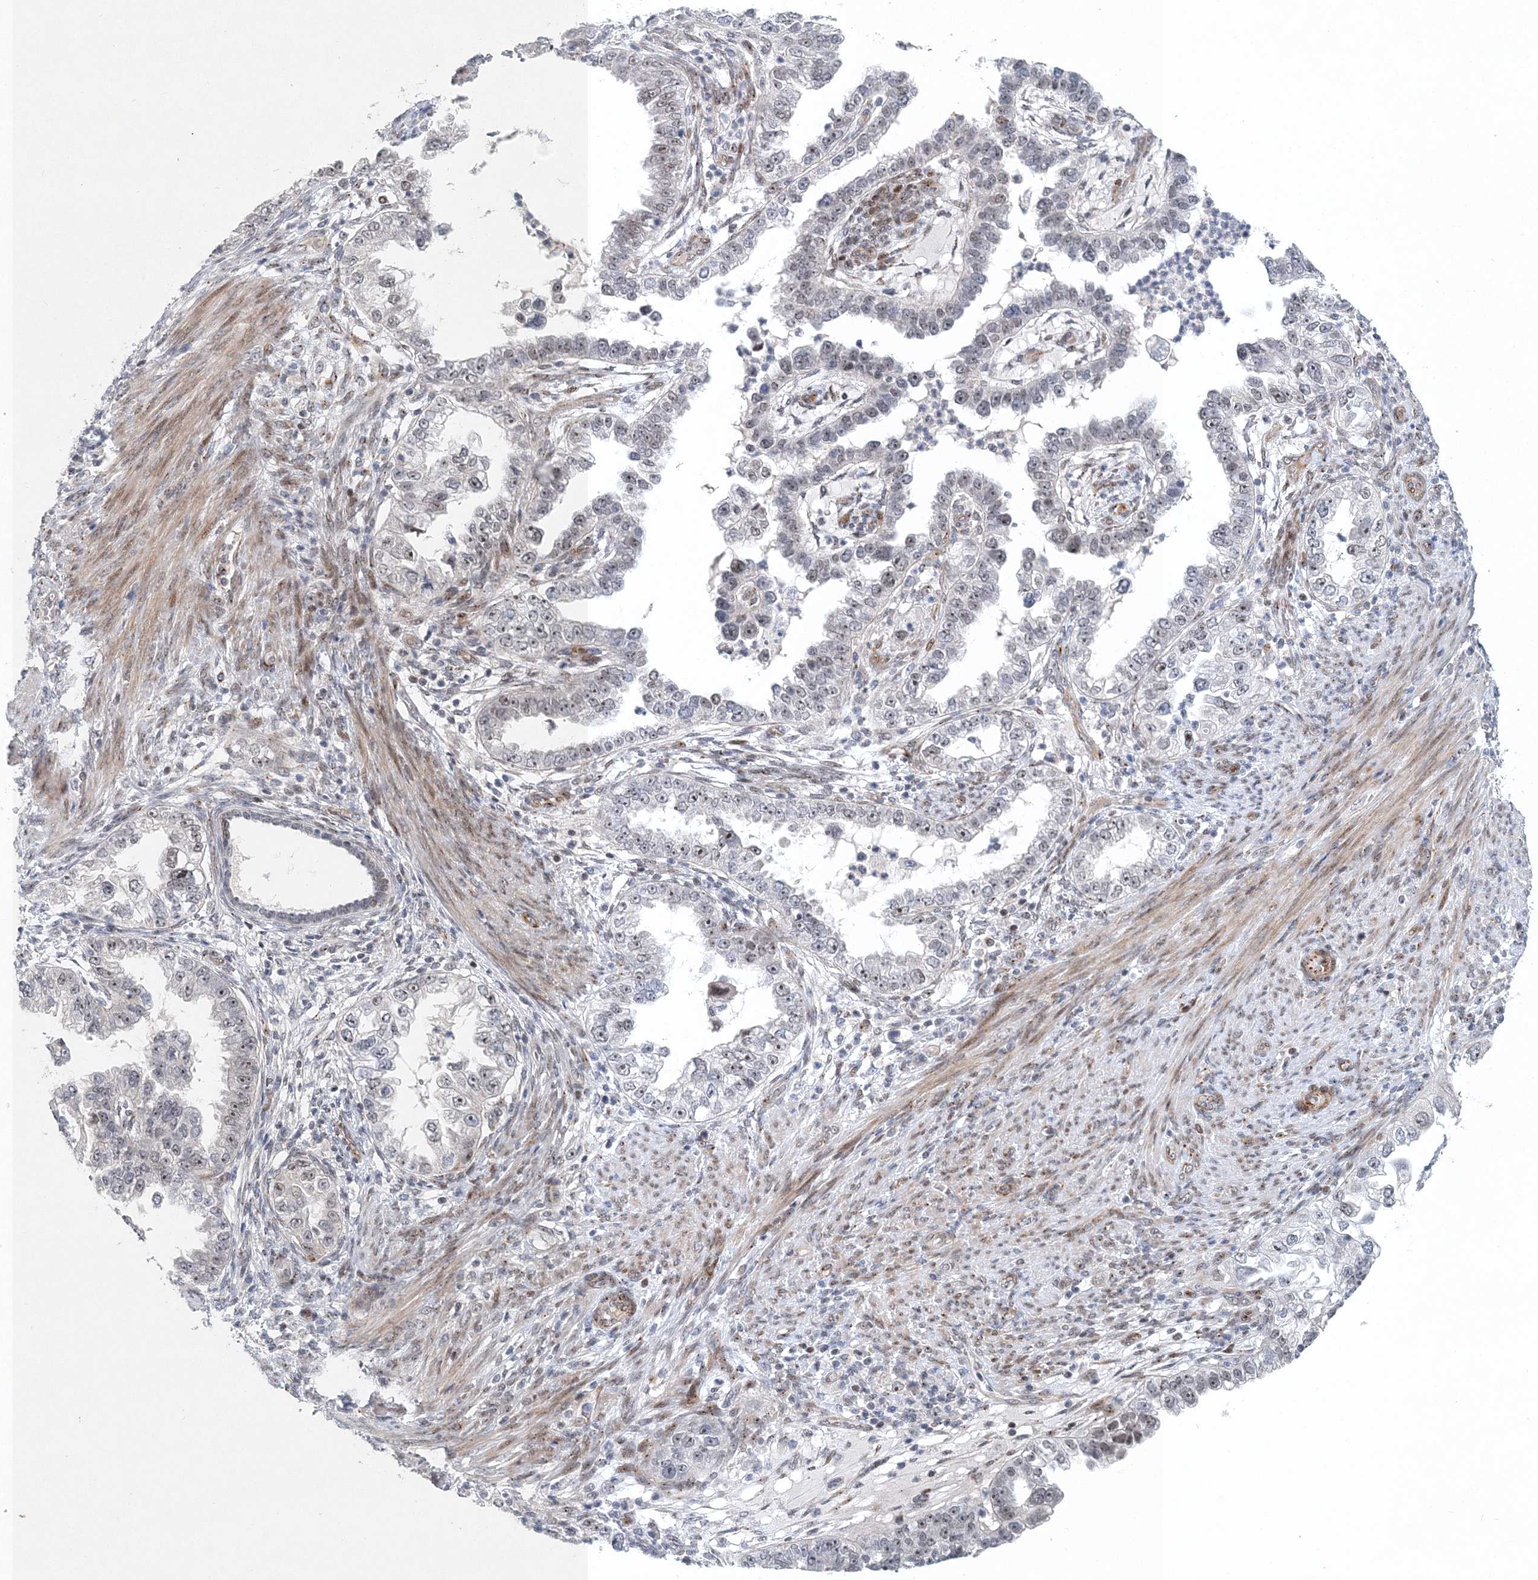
{"staining": {"intensity": "weak", "quantity": "25%-75%", "location": "nuclear"}, "tissue": "endometrial cancer", "cell_type": "Tumor cells", "image_type": "cancer", "snomed": [{"axis": "morphology", "description": "Adenocarcinoma, NOS"}, {"axis": "topography", "description": "Endometrium"}], "caption": "Weak nuclear protein positivity is seen in approximately 25%-75% of tumor cells in adenocarcinoma (endometrial).", "gene": "UIMC1", "patient": {"sex": "female", "age": 85}}